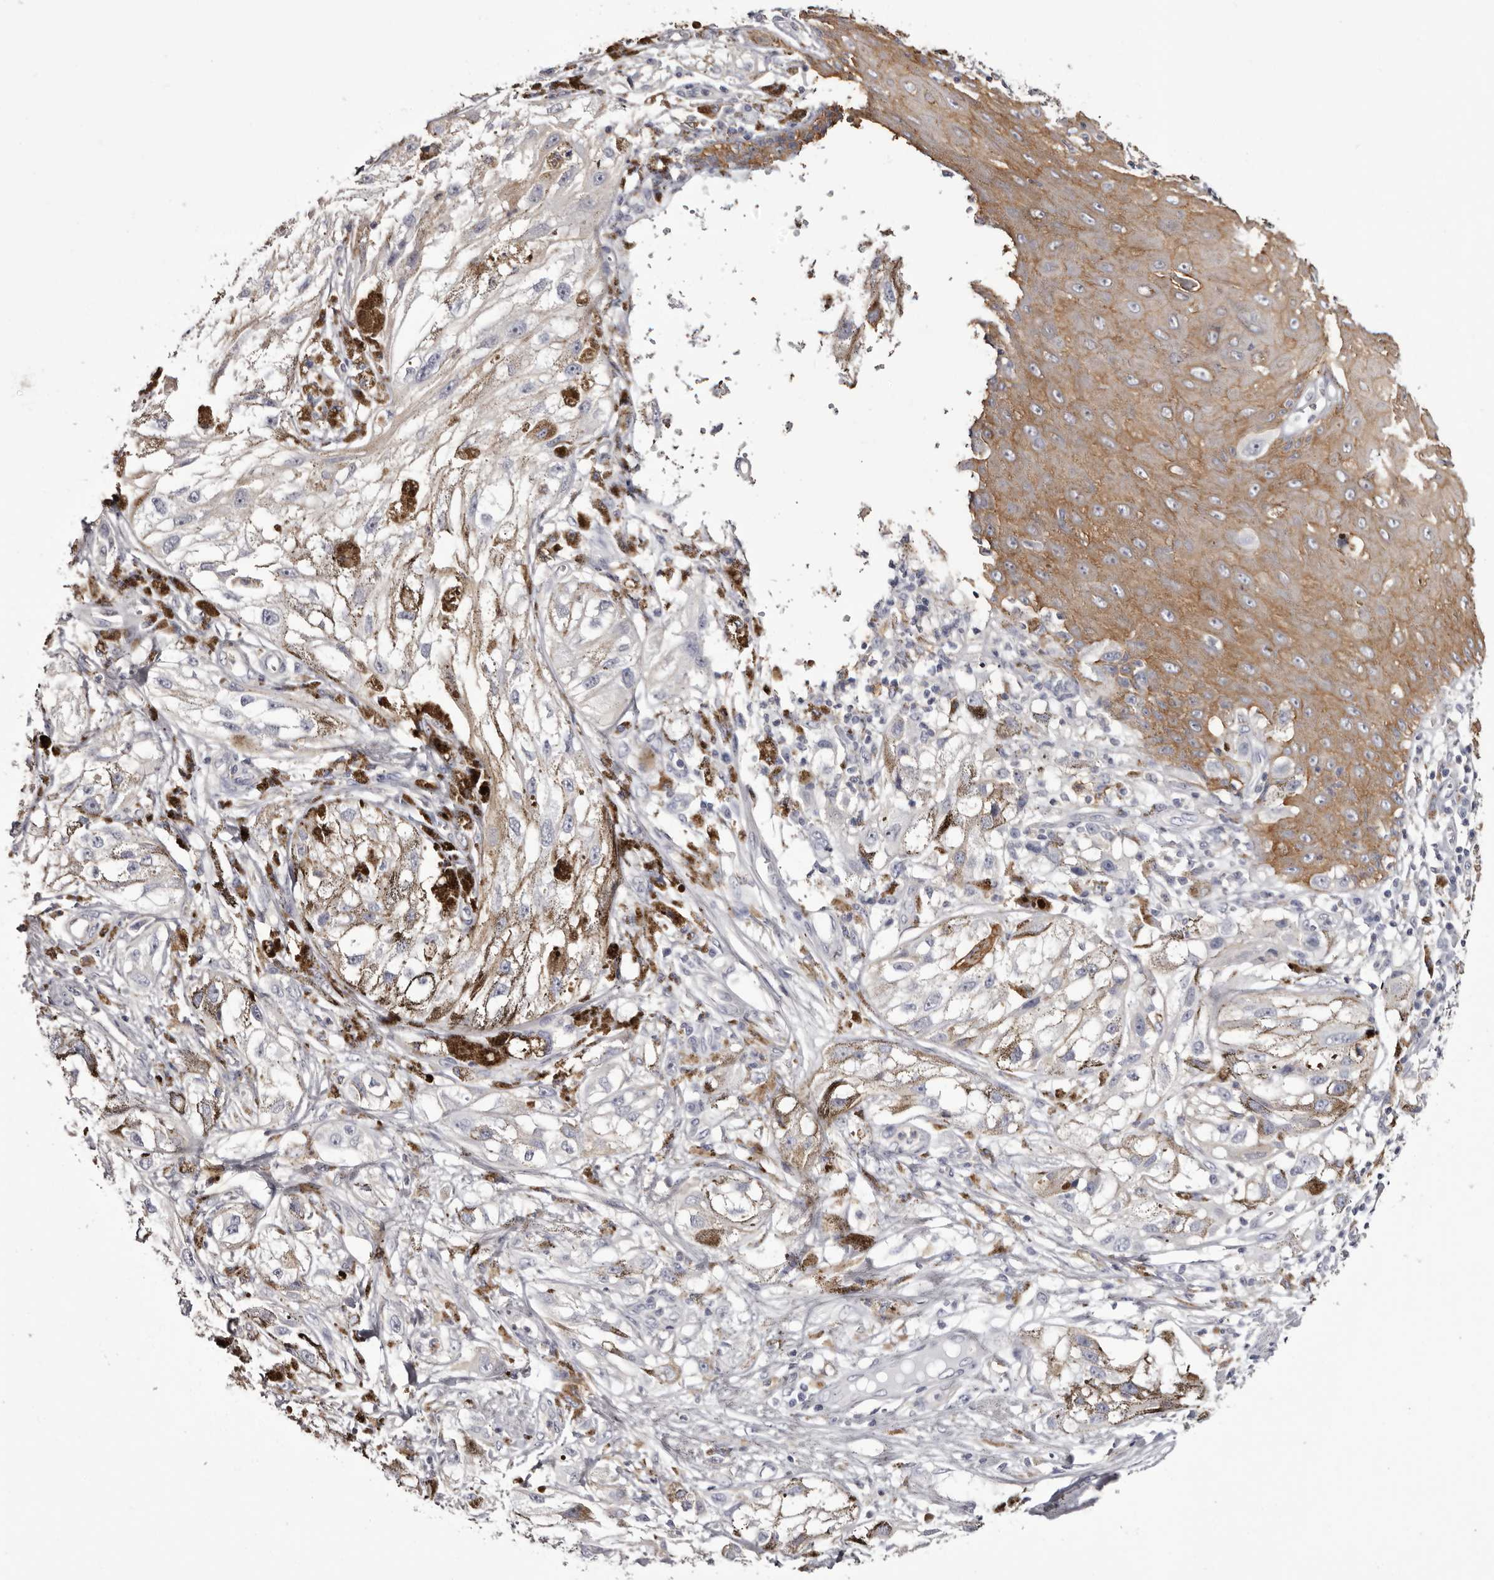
{"staining": {"intensity": "negative", "quantity": "none", "location": "none"}, "tissue": "melanoma", "cell_type": "Tumor cells", "image_type": "cancer", "snomed": [{"axis": "morphology", "description": "Malignant melanoma, NOS"}, {"axis": "topography", "description": "Skin"}], "caption": "High magnification brightfield microscopy of melanoma stained with DAB (brown) and counterstained with hematoxylin (blue): tumor cells show no significant expression.", "gene": "LAD1", "patient": {"sex": "male", "age": 88}}